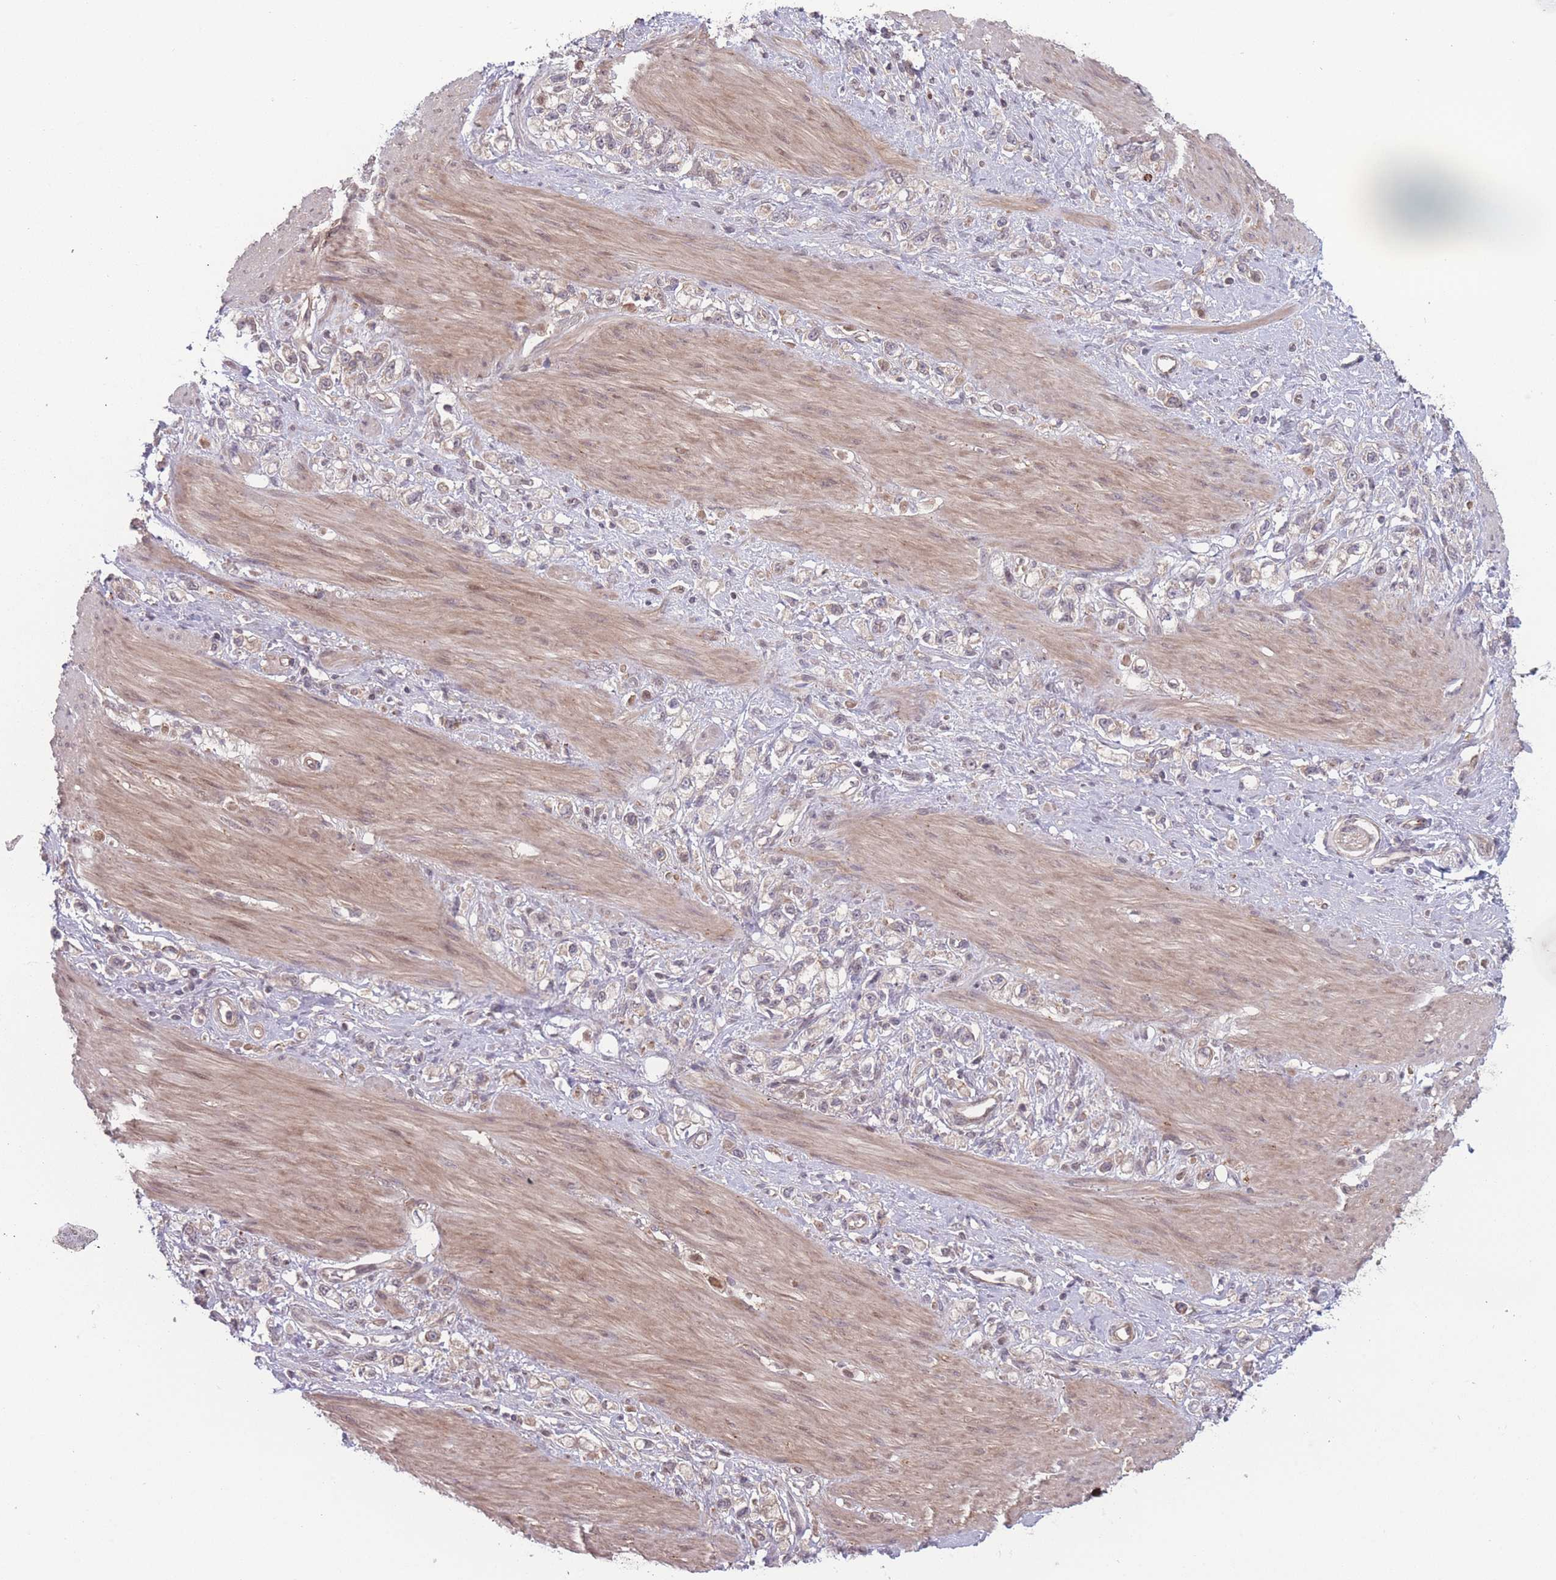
{"staining": {"intensity": "weak", "quantity": "<25%", "location": "cytoplasmic/membranous"}, "tissue": "stomach cancer", "cell_type": "Tumor cells", "image_type": "cancer", "snomed": [{"axis": "morphology", "description": "Adenocarcinoma, NOS"}, {"axis": "topography", "description": "Stomach"}], "caption": "There is no significant positivity in tumor cells of stomach cancer.", "gene": "RPS18", "patient": {"sex": "female", "age": 65}}